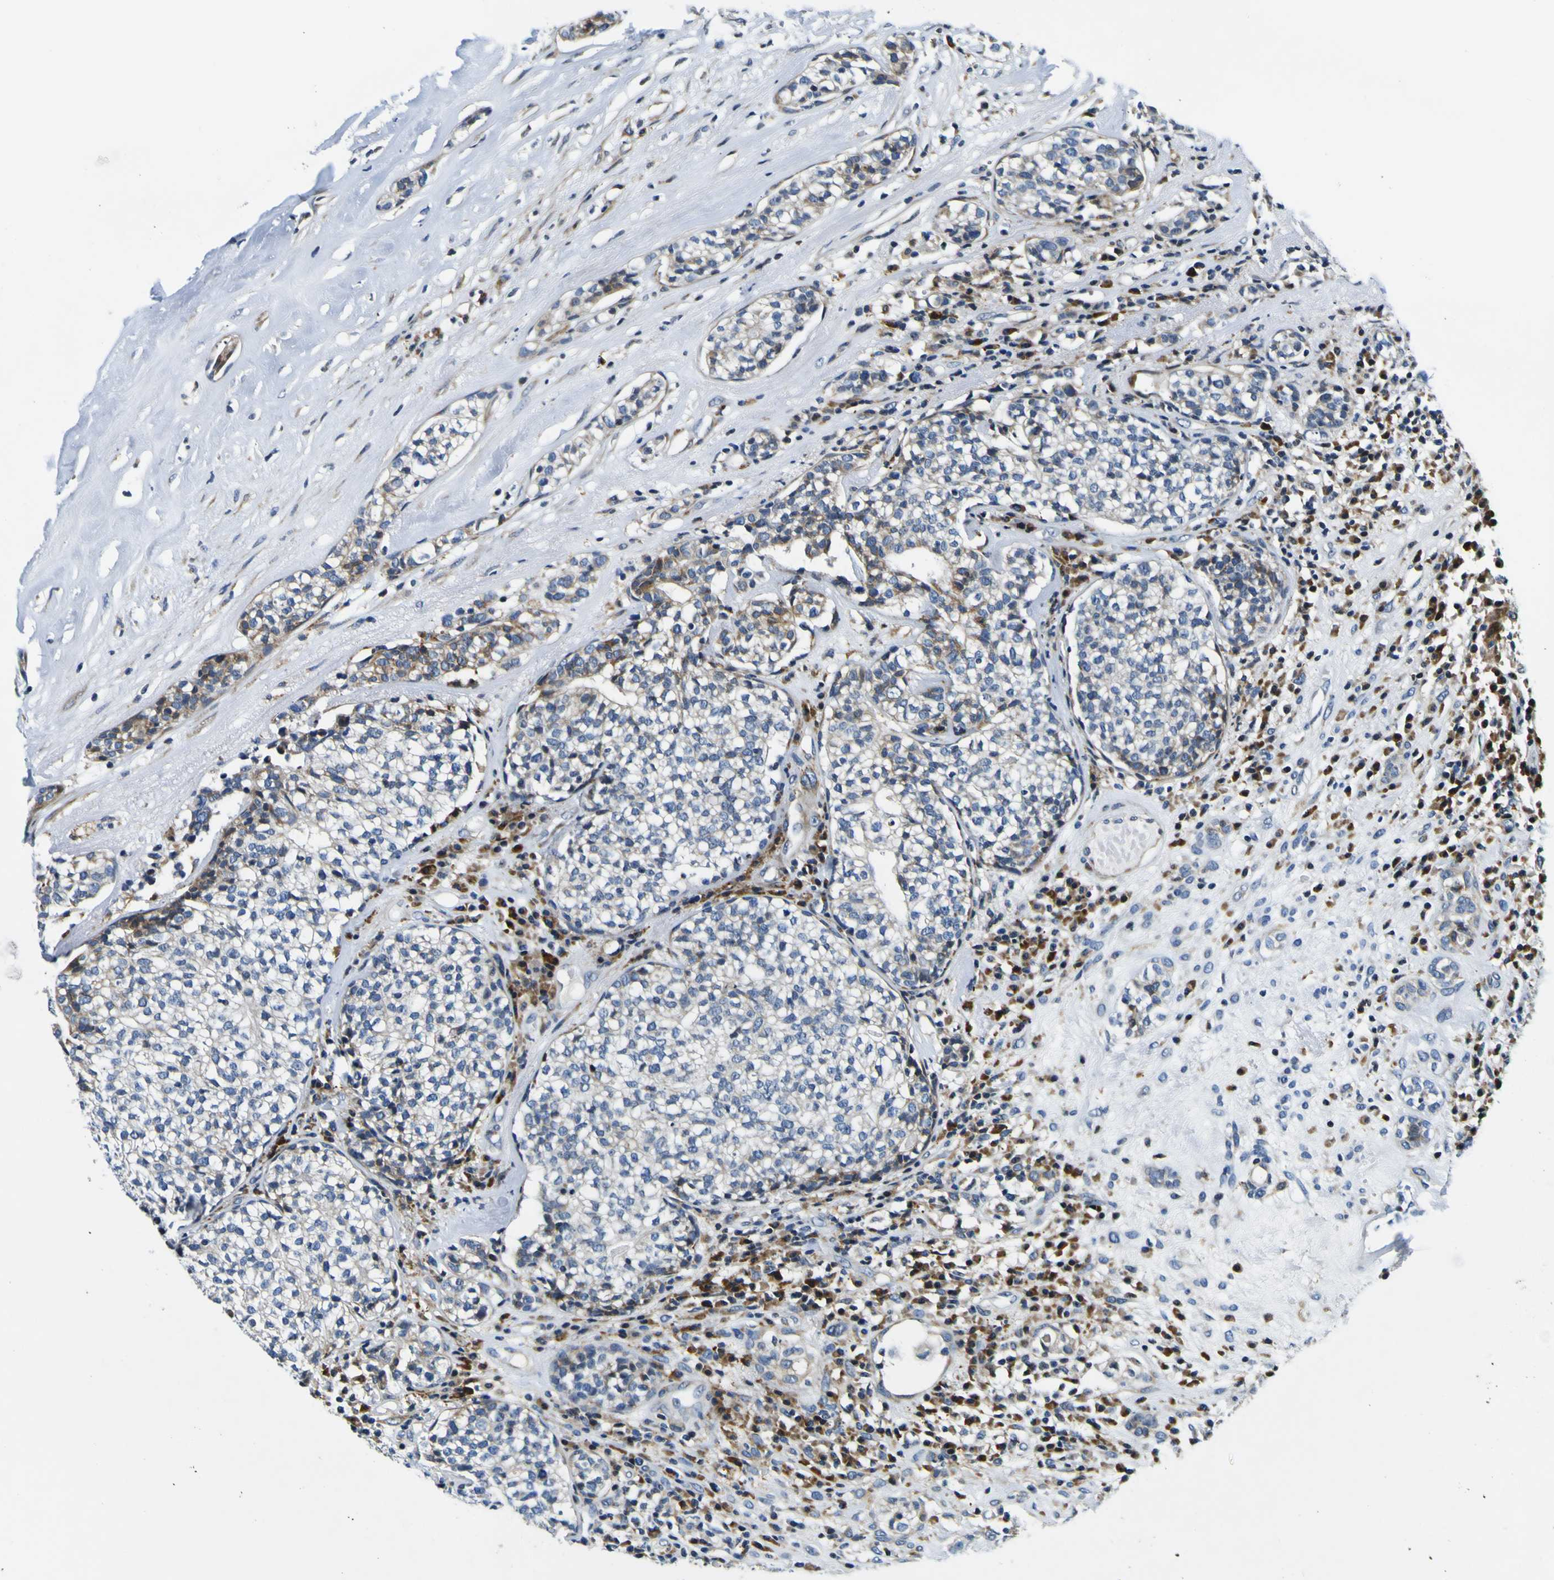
{"staining": {"intensity": "moderate", "quantity": "25%-75%", "location": "cytoplasmic/membranous"}, "tissue": "head and neck cancer", "cell_type": "Tumor cells", "image_type": "cancer", "snomed": [{"axis": "morphology", "description": "Adenocarcinoma, NOS"}, {"axis": "topography", "description": "Salivary gland"}, {"axis": "topography", "description": "Head-Neck"}], "caption": "Immunohistochemical staining of human head and neck cancer (adenocarcinoma) shows medium levels of moderate cytoplasmic/membranous expression in about 25%-75% of tumor cells. The protein of interest is shown in brown color, while the nuclei are stained blue.", "gene": "NLRP3", "patient": {"sex": "female", "age": 65}}